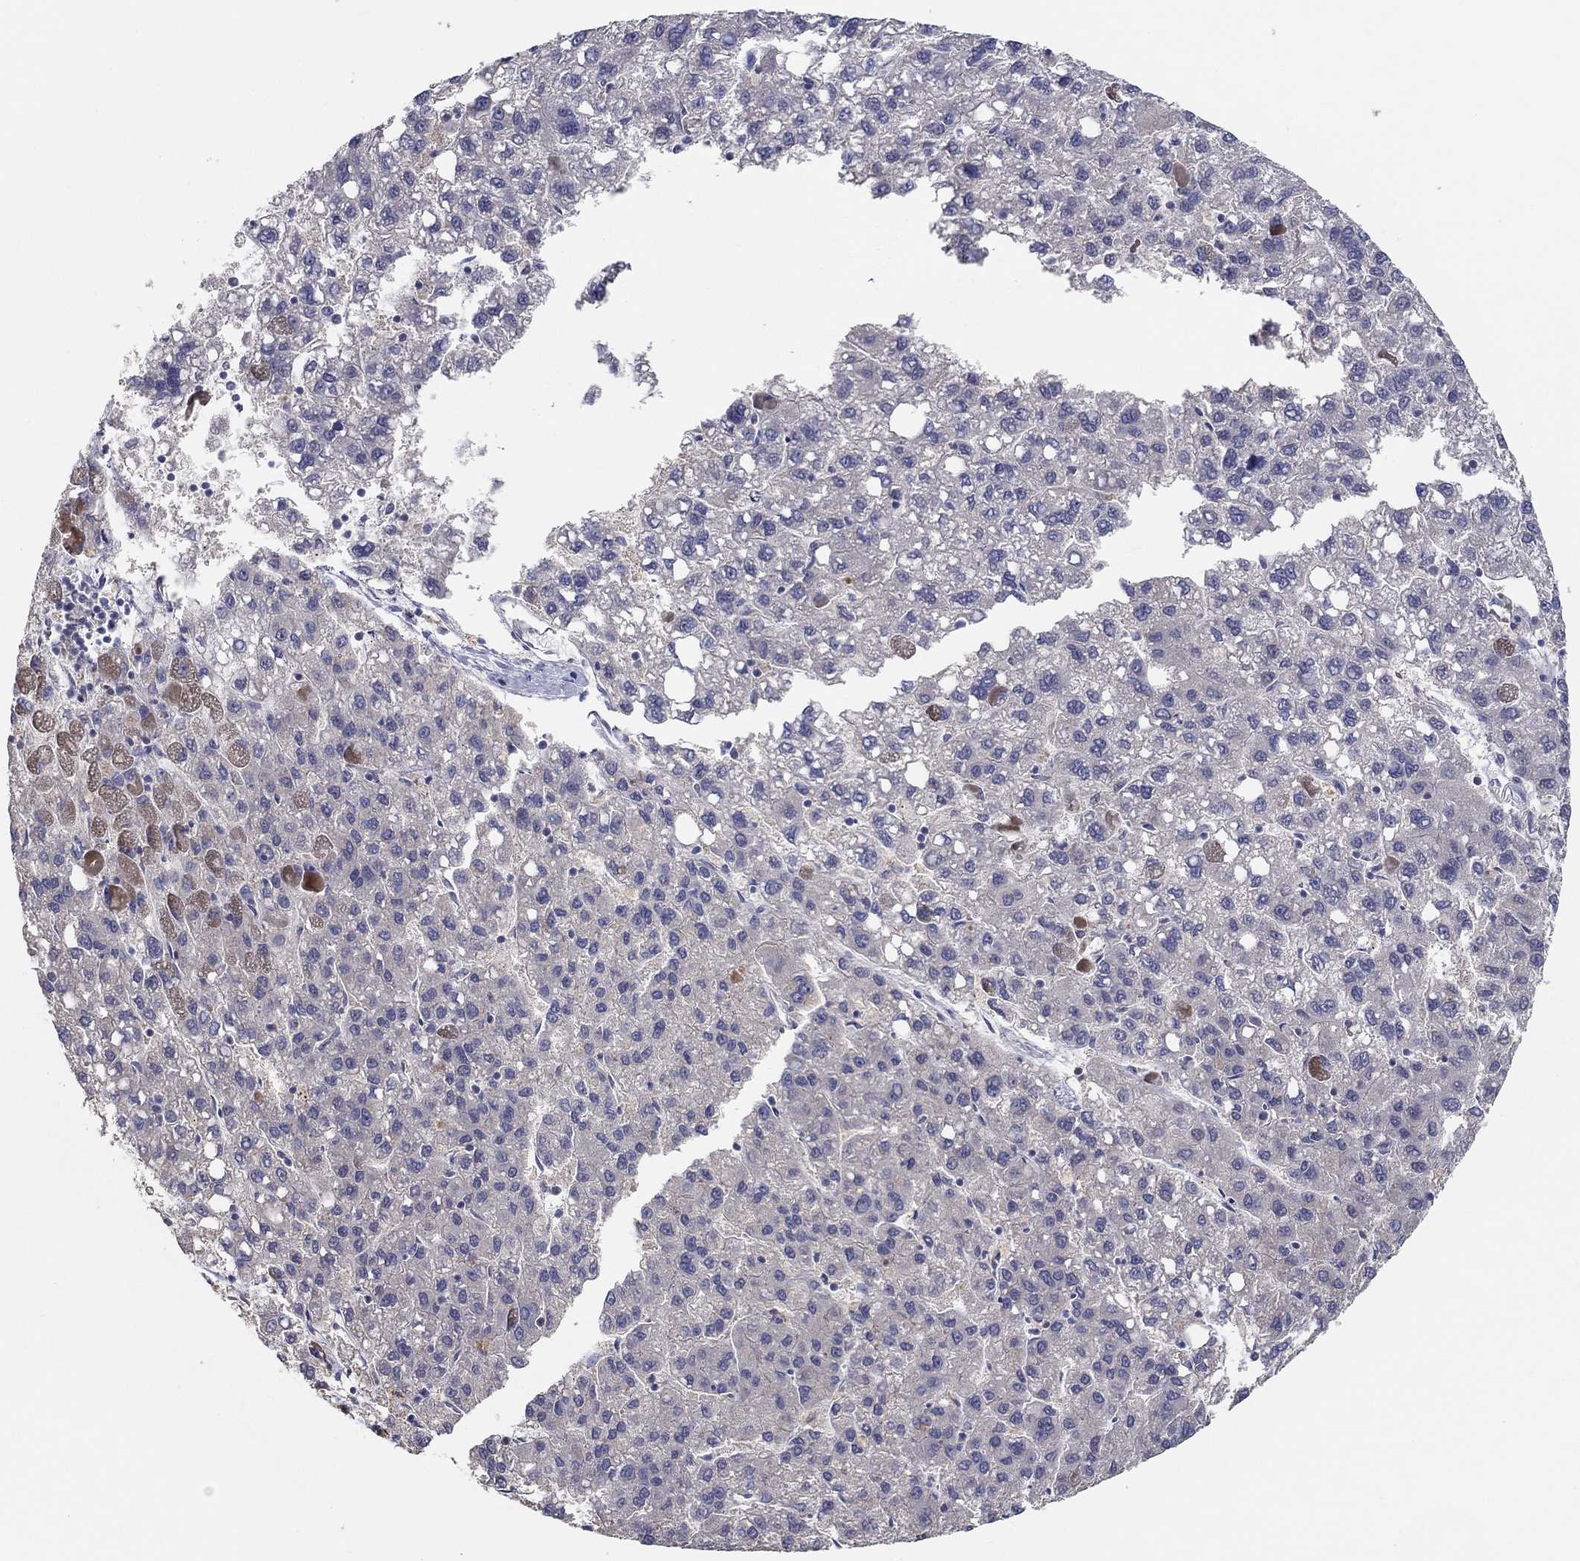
{"staining": {"intensity": "negative", "quantity": "none", "location": "none"}, "tissue": "liver cancer", "cell_type": "Tumor cells", "image_type": "cancer", "snomed": [{"axis": "morphology", "description": "Carcinoma, Hepatocellular, NOS"}, {"axis": "topography", "description": "Liver"}], "caption": "Immunohistochemistry photomicrograph of neoplastic tissue: liver cancer stained with DAB shows no significant protein expression in tumor cells. (DAB immunohistochemistry (IHC), high magnification).", "gene": "DOCK3", "patient": {"sex": "female", "age": 82}}